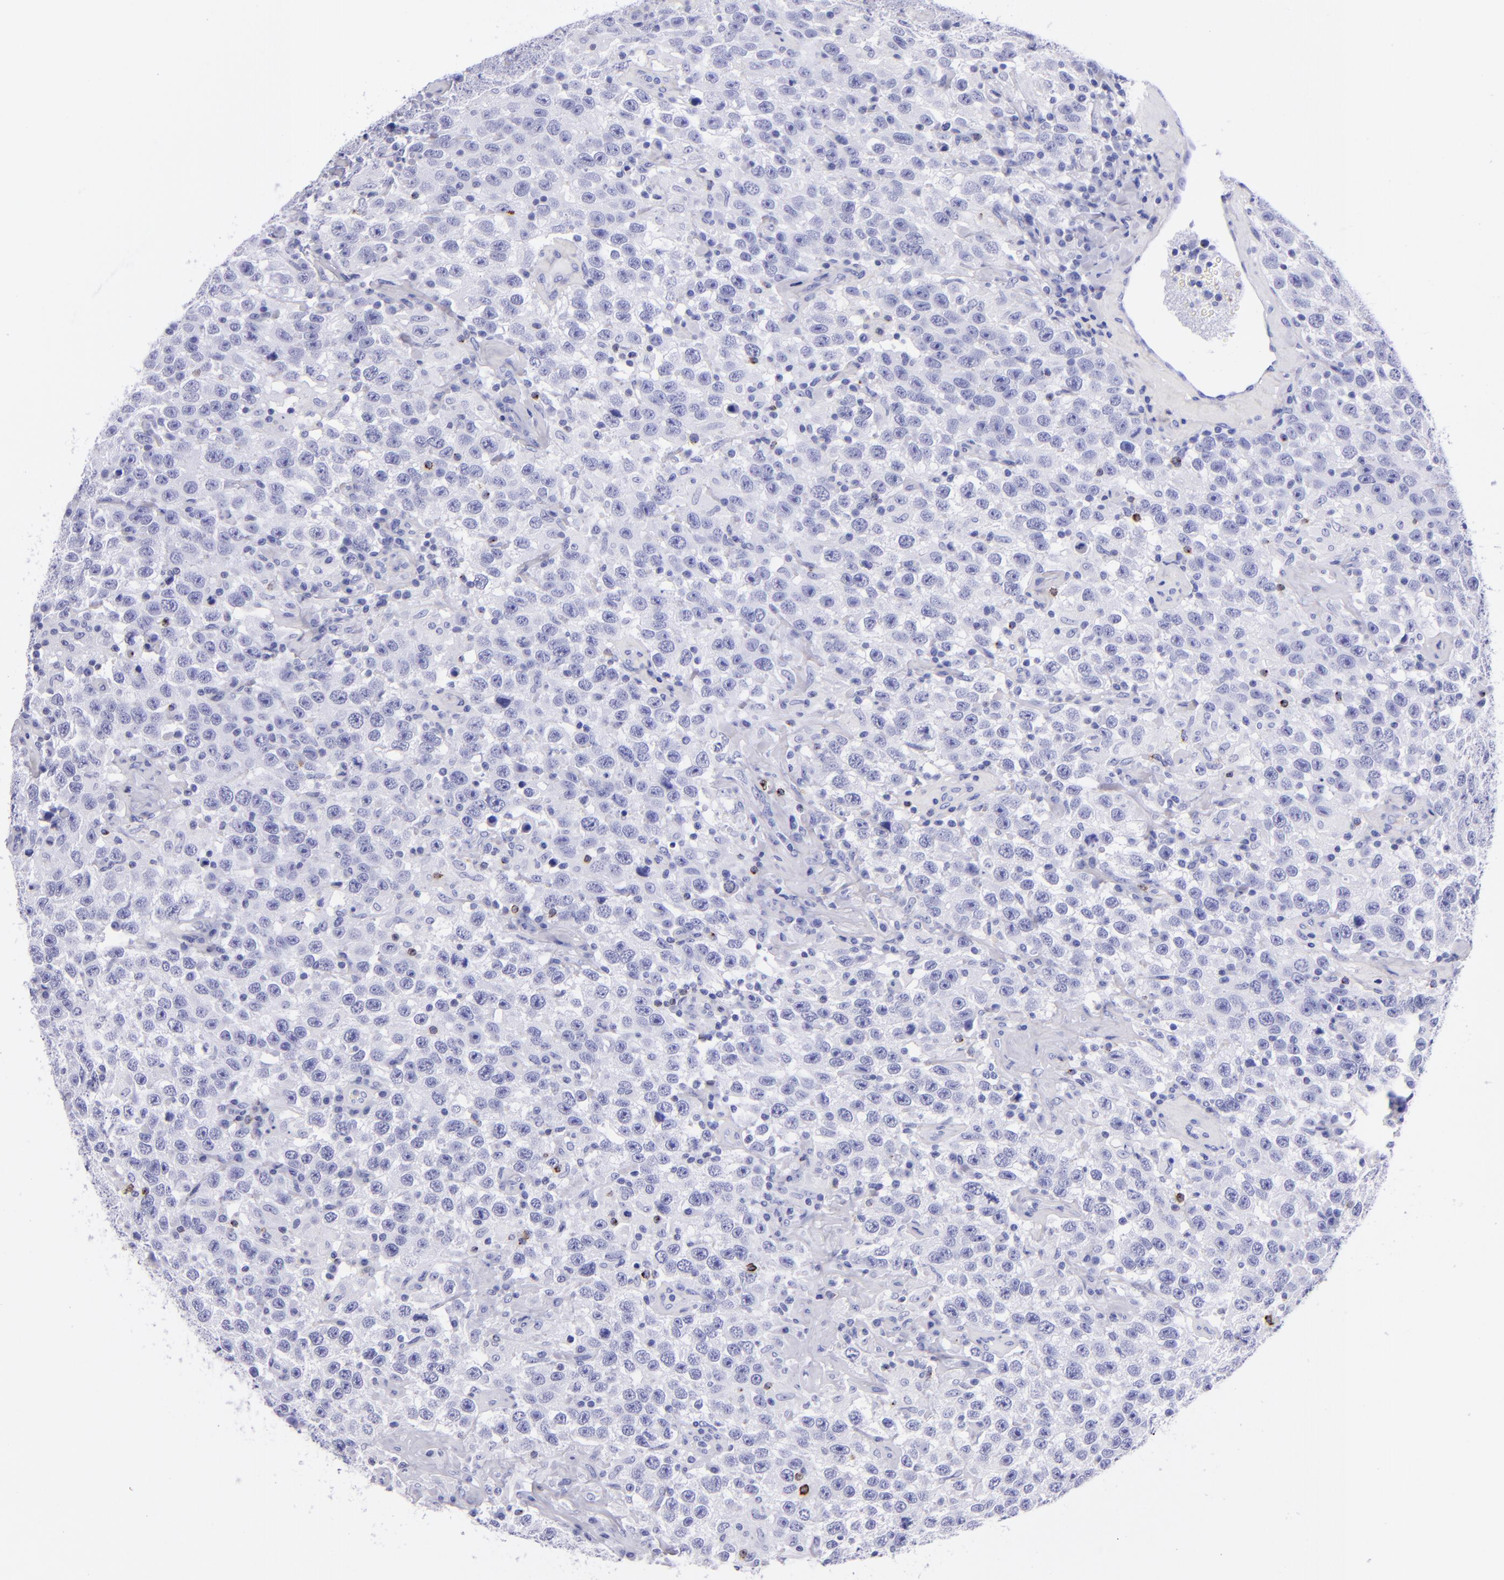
{"staining": {"intensity": "negative", "quantity": "none", "location": "none"}, "tissue": "testis cancer", "cell_type": "Tumor cells", "image_type": "cancer", "snomed": [{"axis": "morphology", "description": "Seminoma, NOS"}, {"axis": "topography", "description": "Testis"}], "caption": "Human testis cancer (seminoma) stained for a protein using IHC exhibits no expression in tumor cells.", "gene": "LAG3", "patient": {"sex": "male", "age": 41}}